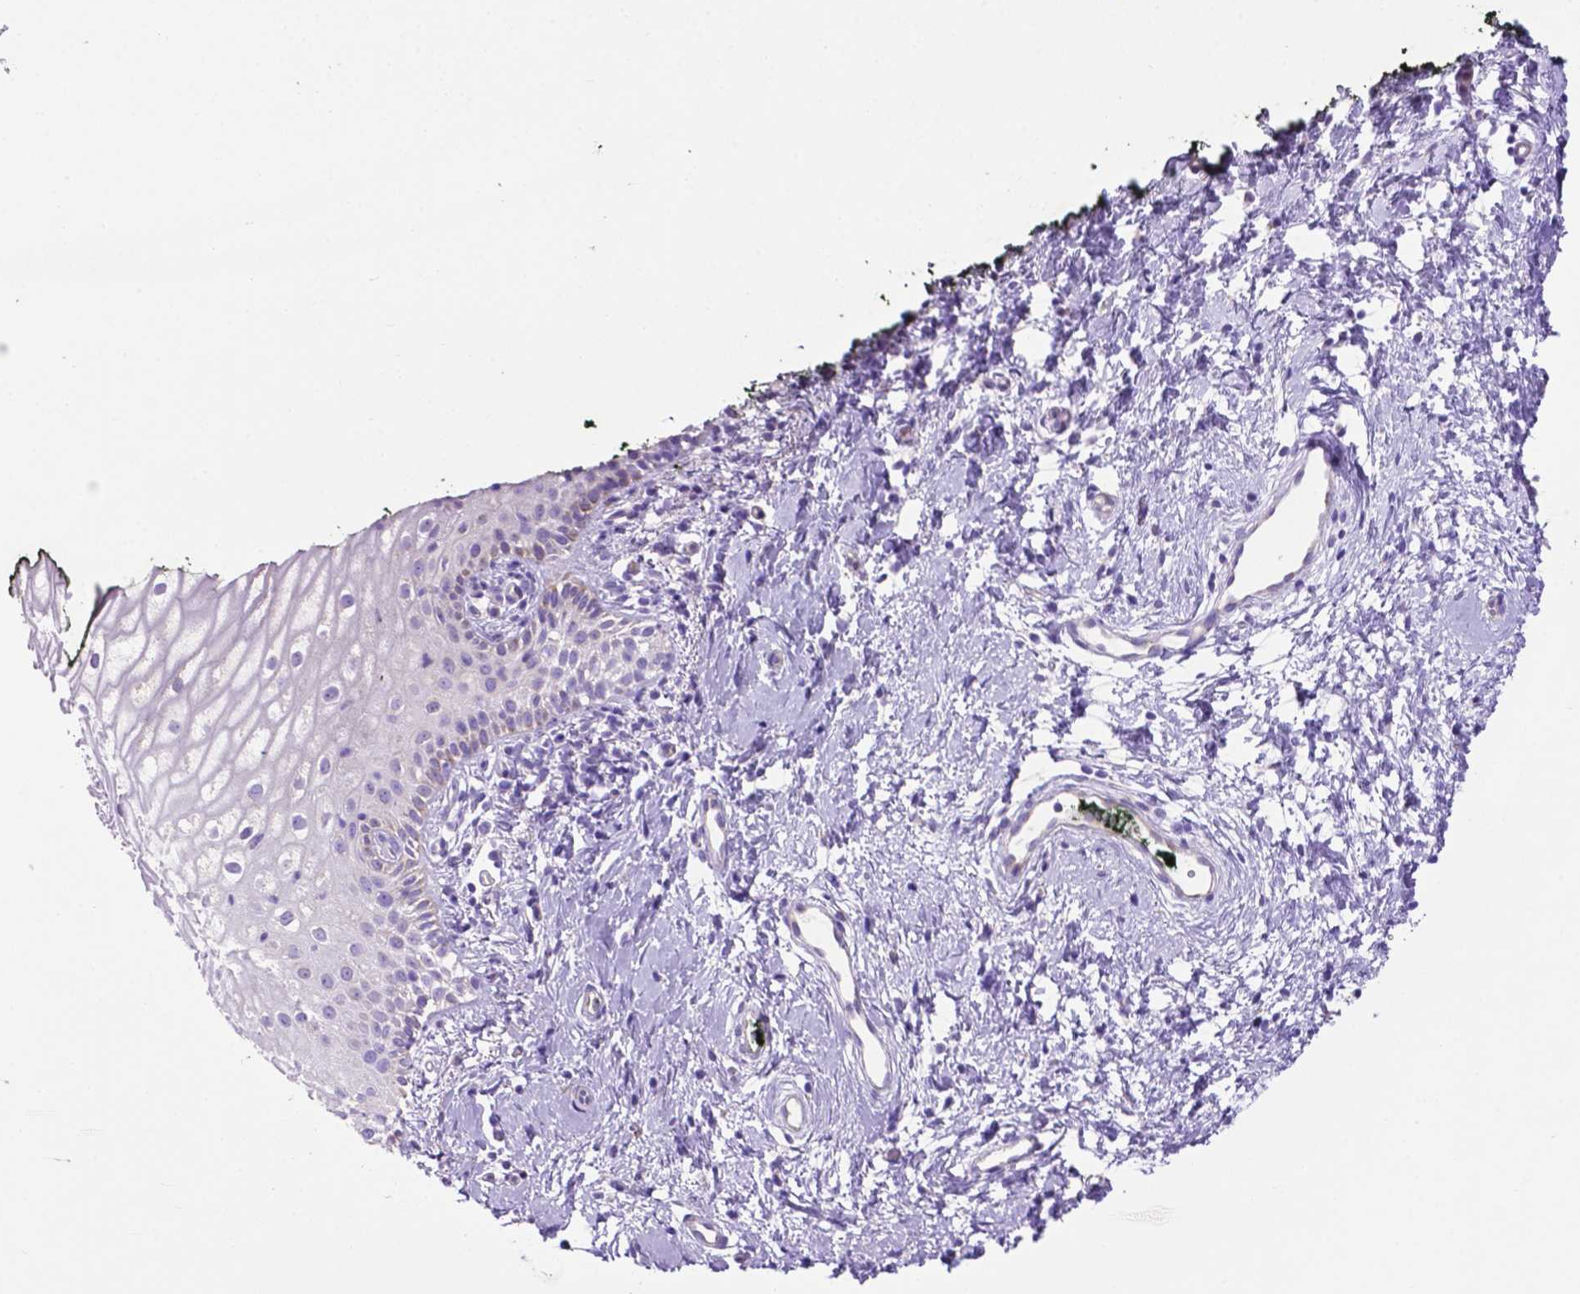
{"staining": {"intensity": "negative", "quantity": "none", "location": "none"}, "tissue": "vagina", "cell_type": "Squamous epithelial cells", "image_type": "normal", "snomed": [{"axis": "morphology", "description": "Normal tissue, NOS"}, {"axis": "topography", "description": "Vagina"}], "caption": "The immunohistochemistry (IHC) micrograph has no significant expression in squamous epithelial cells of vagina. Nuclei are stained in blue.", "gene": "TMEM121B", "patient": {"sex": "female", "age": 47}}